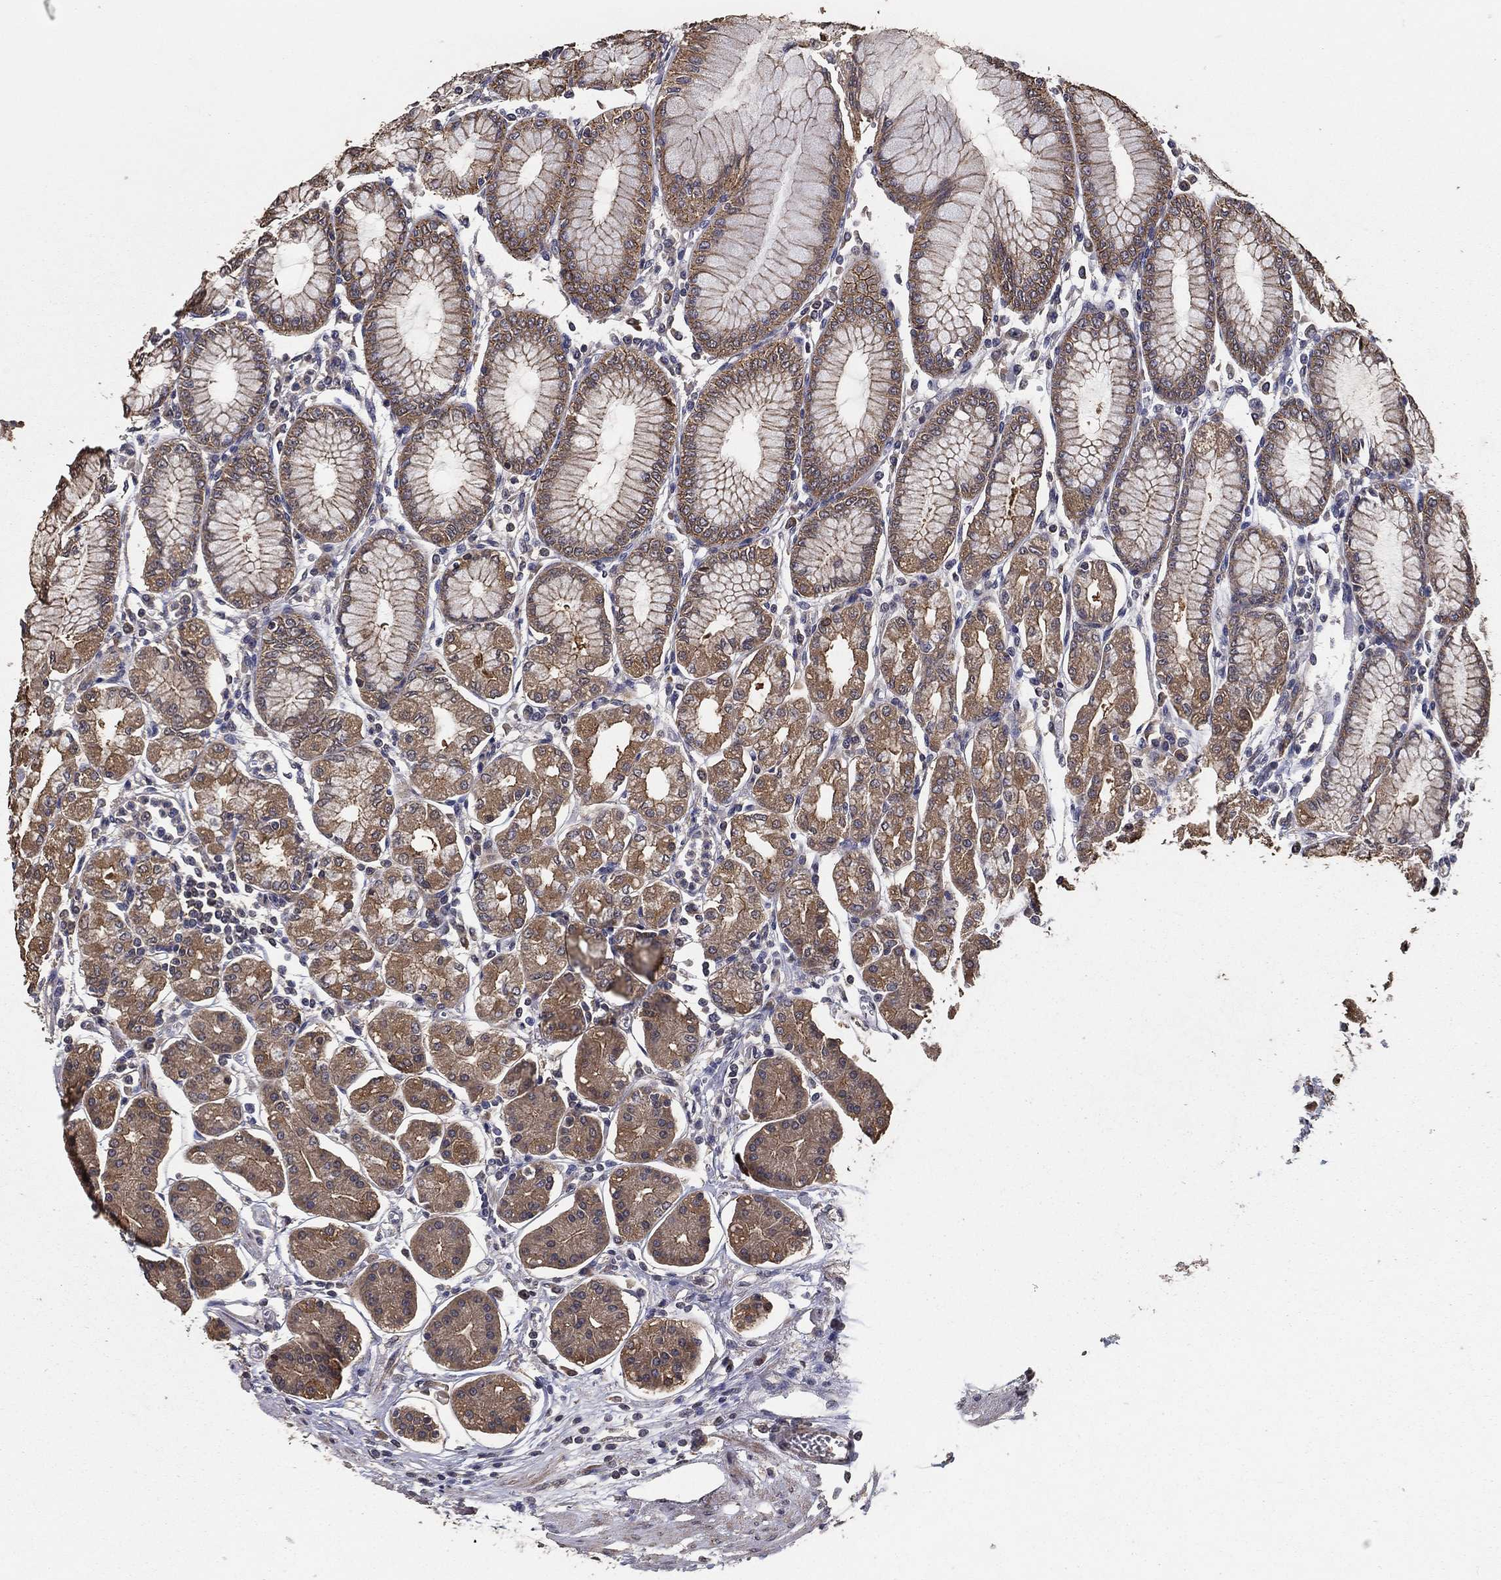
{"staining": {"intensity": "moderate", "quantity": "25%-75%", "location": "cytoplasmic/membranous"}, "tissue": "stomach", "cell_type": "Glandular cells", "image_type": "normal", "snomed": [{"axis": "morphology", "description": "Normal tissue, NOS"}, {"axis": "topography", "description": "Skeletal muscle"}, {"axis": "topography", "description": "Stomach"}], "caption": "This micrograph reveals normal stomach stained with immunohistochemistry to label a protein in brown. The cytoplasmic/membranous of glandular cells show moderate positivity for the protein. Nuclei are counter-stained blue.", "gene": "PCNT", "patient": {"sex": "female", "age": 57}}